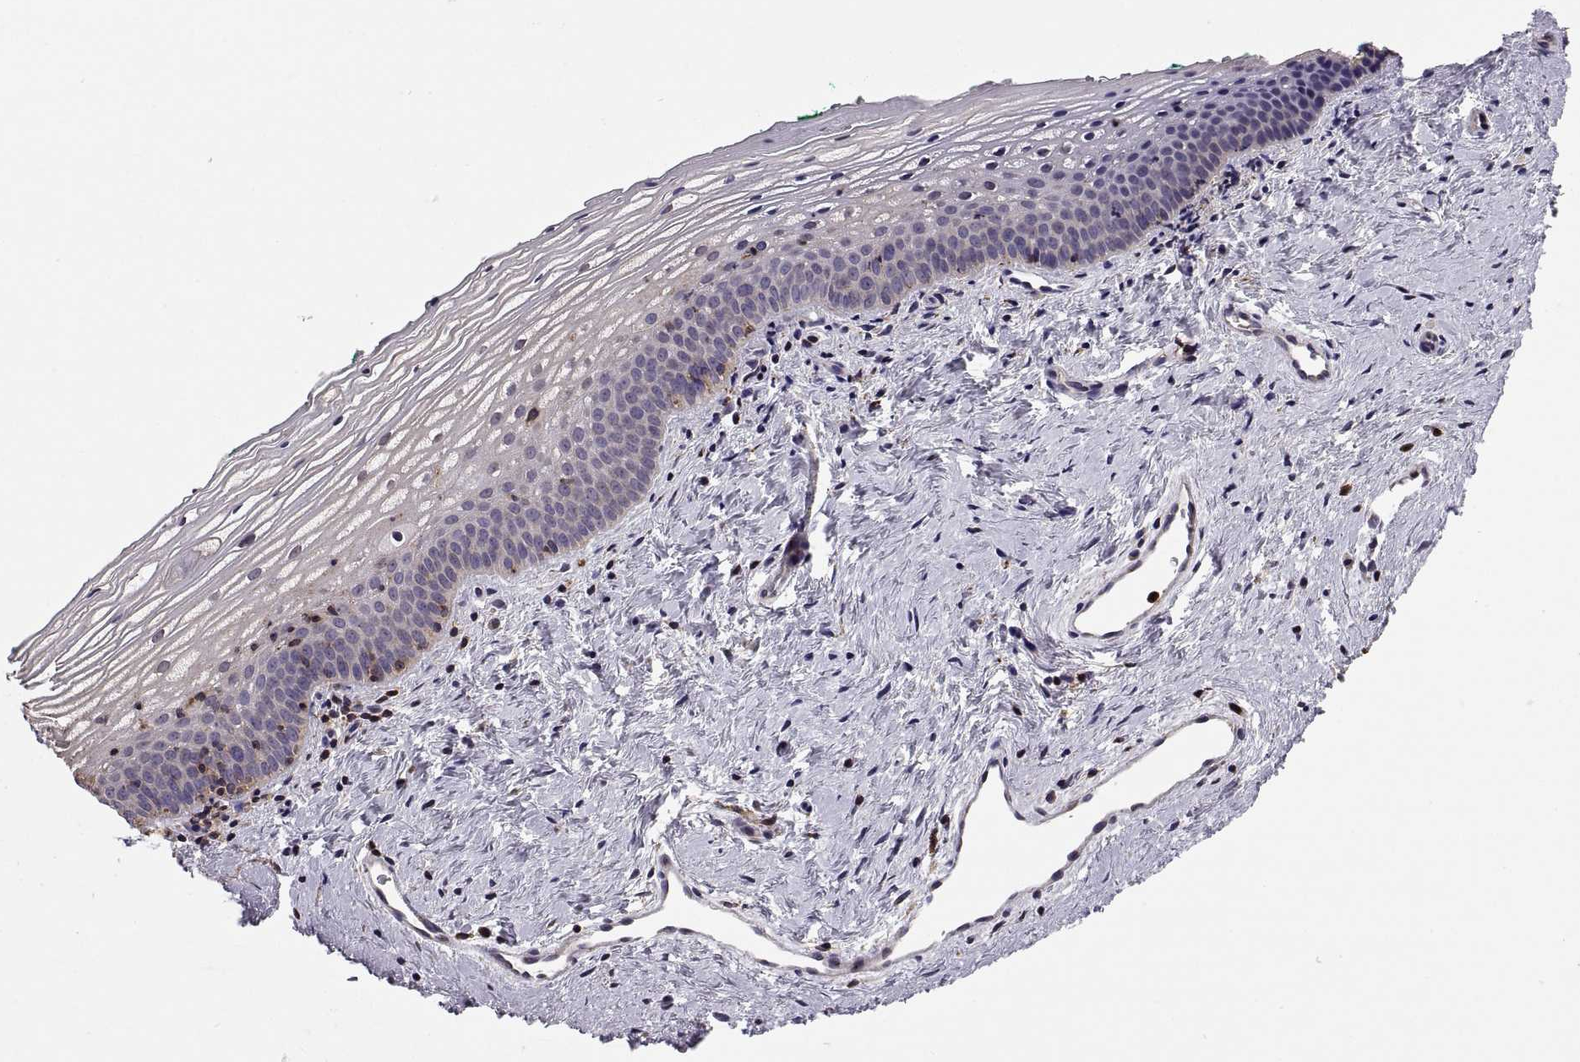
{"staining": {"intensity": "negative", "quantity": "none", "location": "none"}, "tissue": "vagina", "cell_type": "Squamous epithelial cells", "image_type": "normal", "snomed": [{"axis": "morphology", "description": "Normal tissue, NOS"}, {"axis": "topography", "description": "Vagina"}], "caption": "Human vagina stained for a protein using immunohistochemistry (IHC) exhibits no positivity in squamous epithelial cells.", "gene": "ACAP1", "patient": {"sex": "female", "age": 44}}